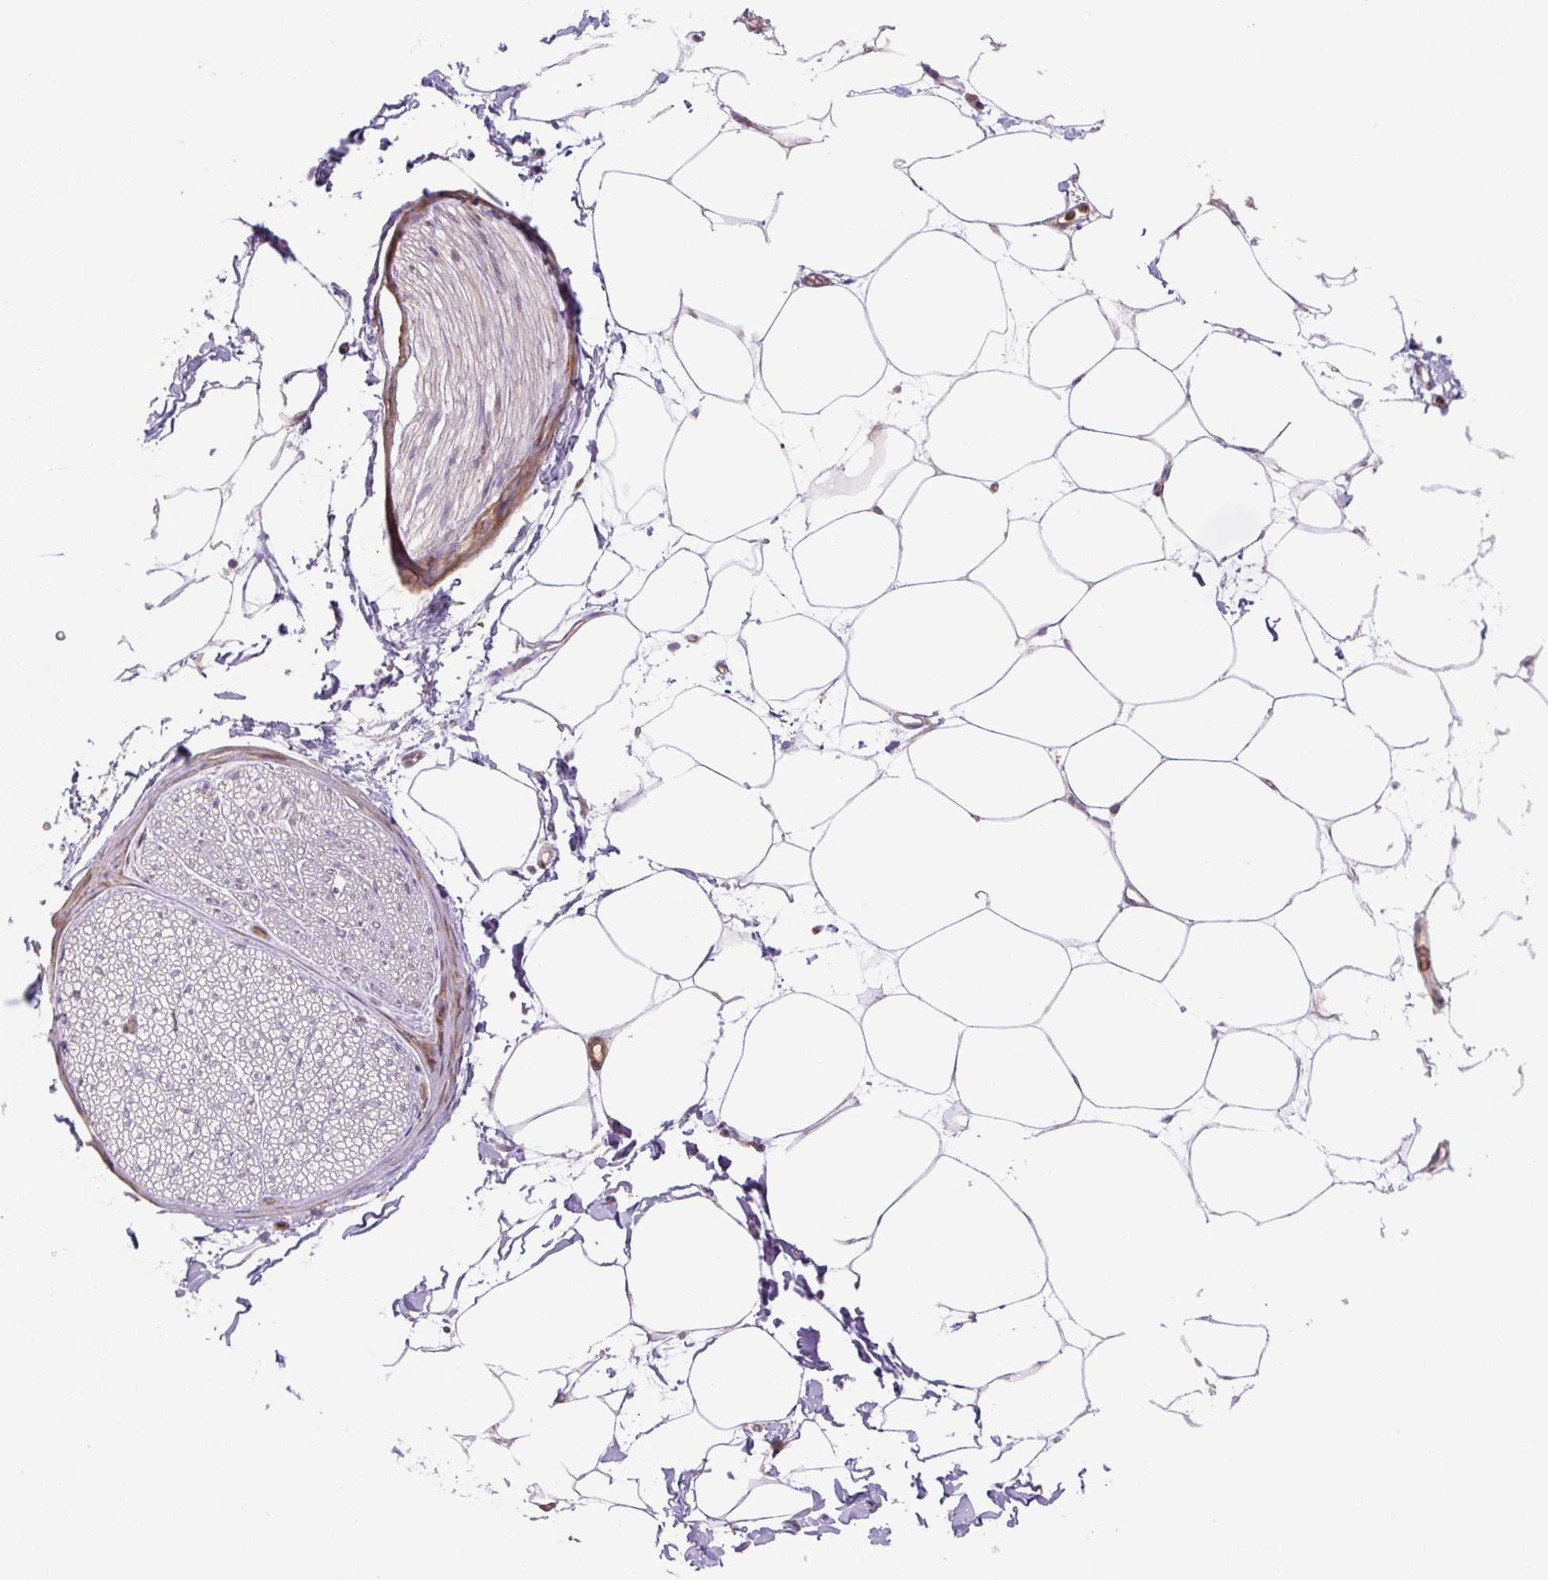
{"staining": {"intensity": "weak", "quantity": "<25%", "location": "cytoplasmic/membranous"}, "tissue": "adipose tissue", "cell_type": "Adipocytes", "image_type": "normal", "snomed": [{"axis": "morphology", "description": "Normal tissue, NOS"}, {"axis": "topography", "description": "Adipose tissue"}, {"axis": "topography", "description": "Vascular tissue"}, {"axis": "topography", "description": "Rectum"}, {"axis": "topography", "description": "Peripheral nerve tissue"}], "caption": "A histopathology image of human adipose tissue is negative for staining in adipocytes. (Stains: DAB IHC with hematoxylin counter stain, Microscopy: brightfield microscopy at high magnification).", "gene": "RASA1", "patient": {"sex": "female", "age": 69}}